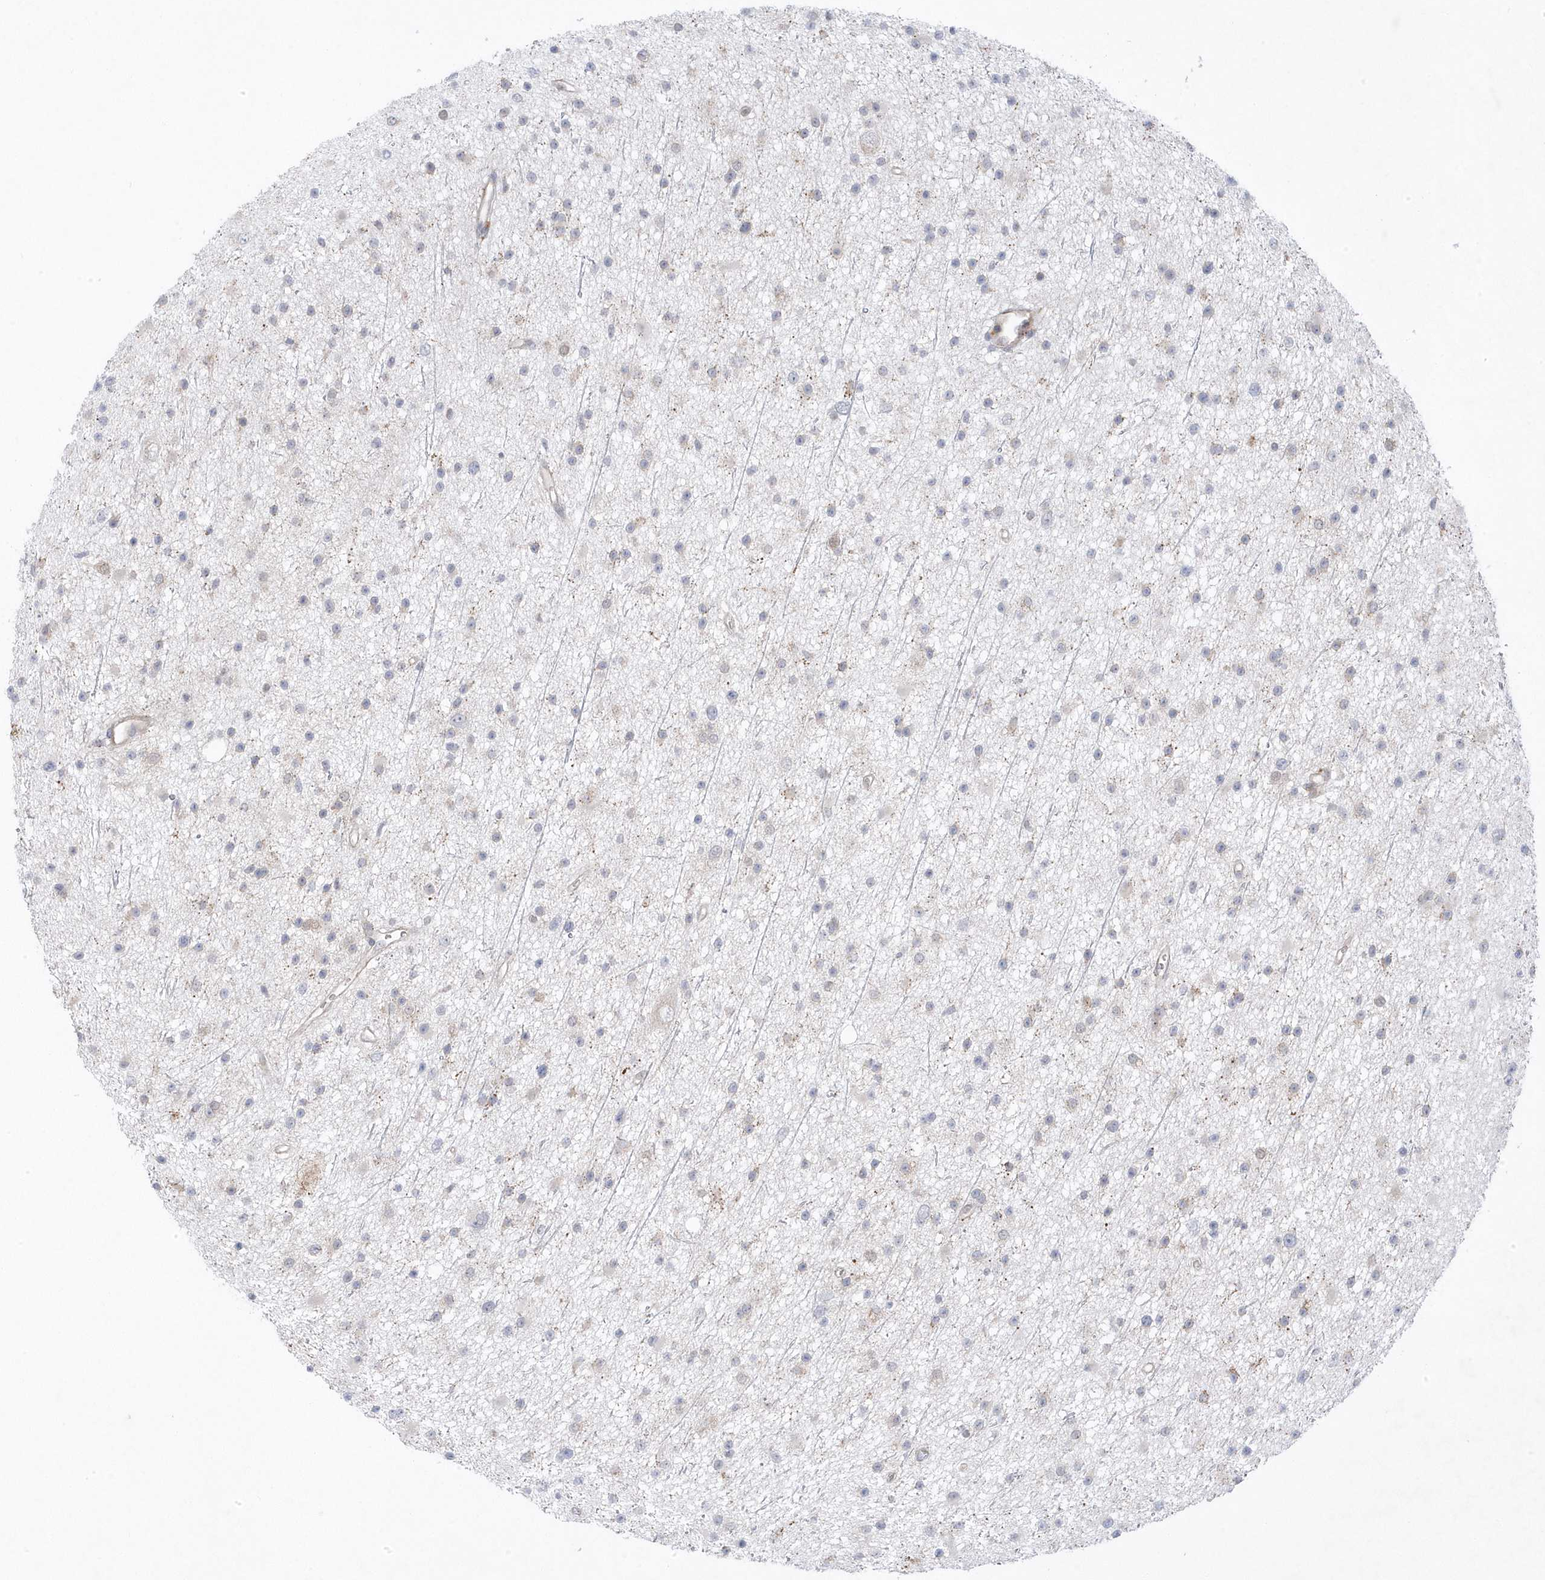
{"staining": {"intensity": "negative", "quantity": "none", "location": "none"}, "tissue": "glioma", "cell_type": "Tumor cells", "image_type": "cancer", "snomed": [{"axis": "morphology", "description": "Glioma, malignant, Low grade"}, {"axis": "topography", "description": "Cerebral cortex"}], "caption": "Tumor cells are negative for brown protein staining in malignant glioma (low-grade).", "gene": "ANAPC1", "patient": {"sex": "female", "age": 39}}